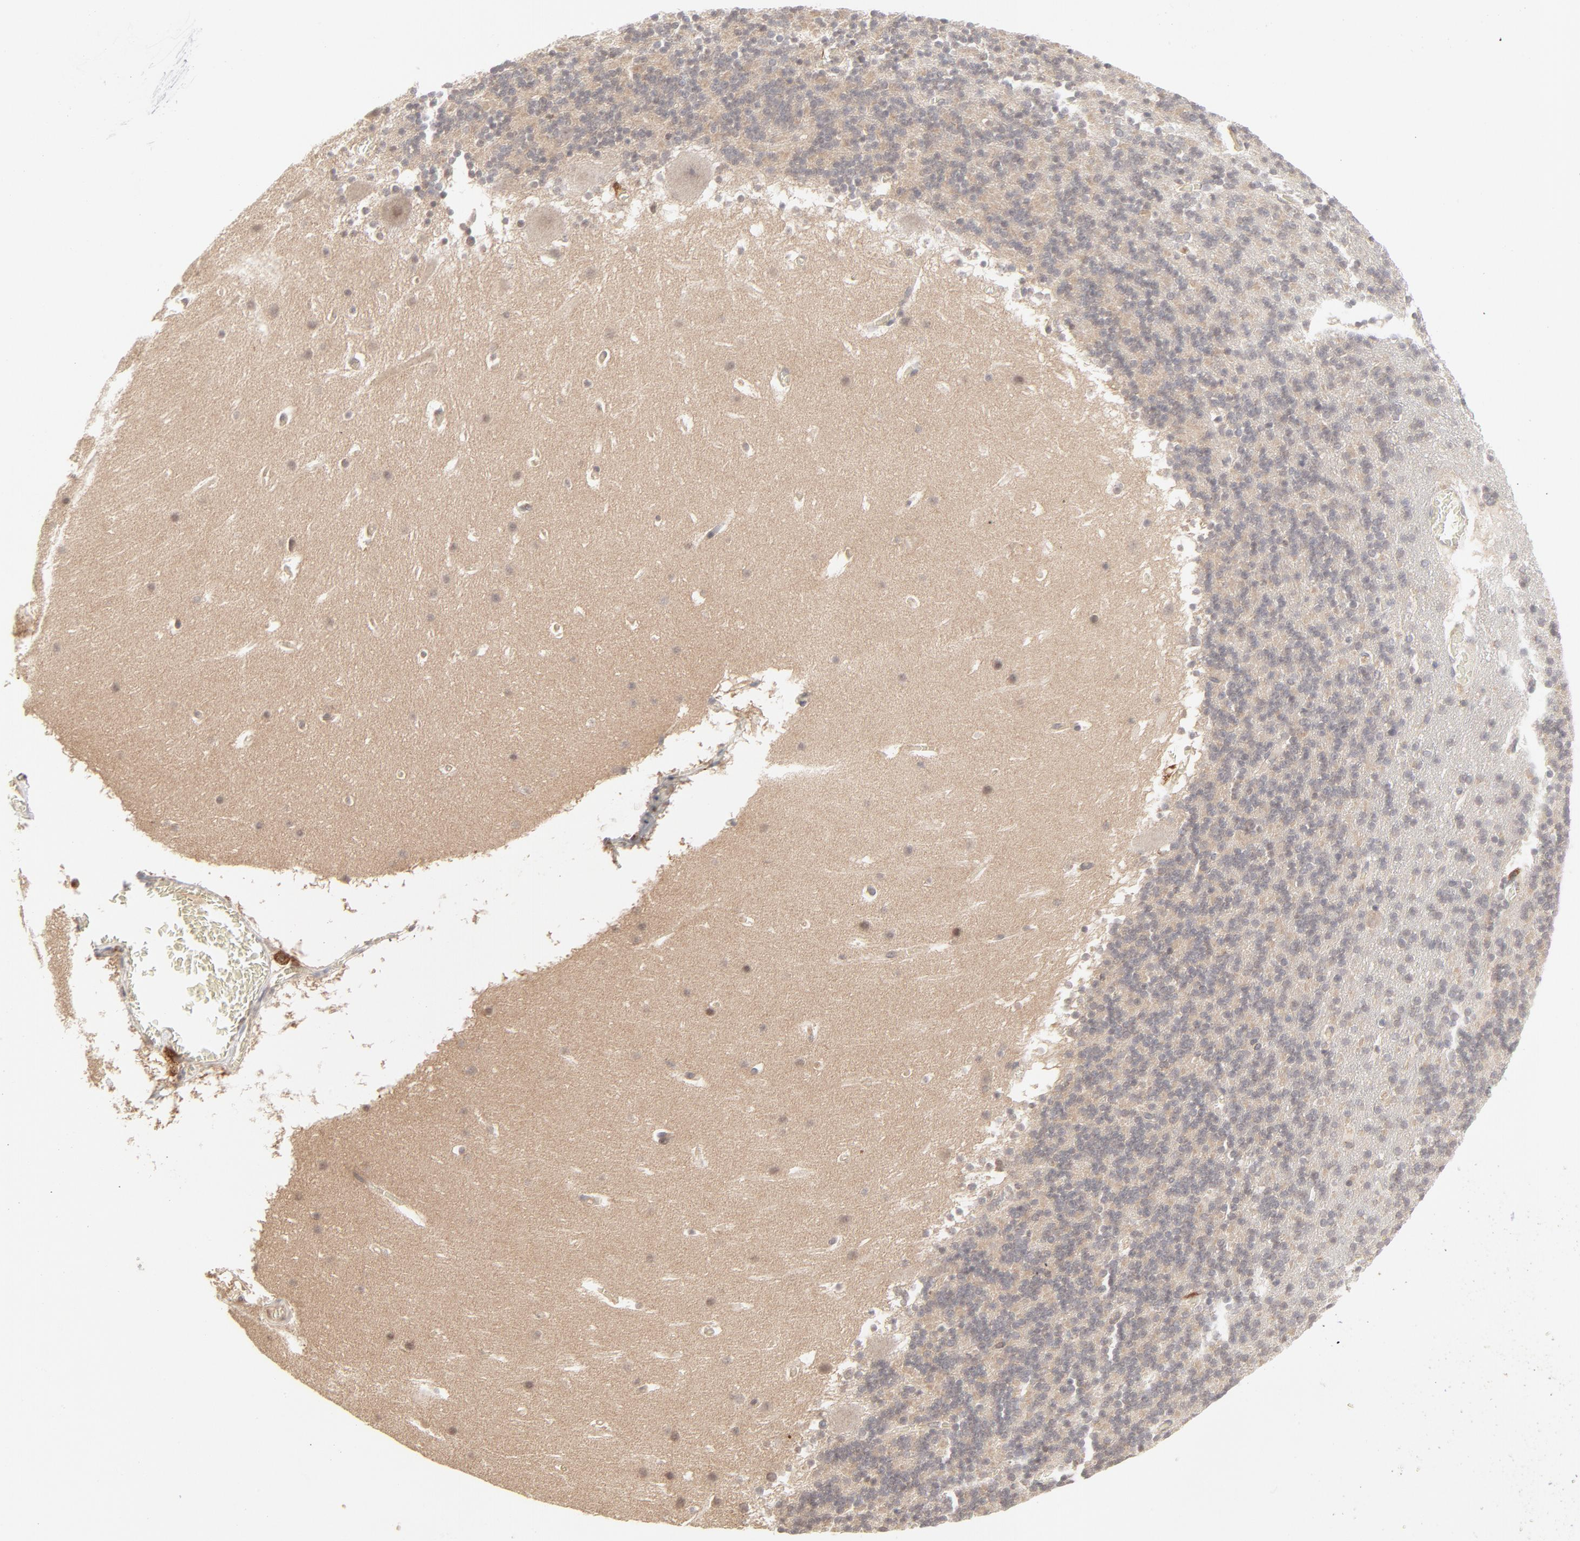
{"staining": {"intensity": "moderate", "quantity": ">75%", "location": "cytoplasmic/membranous"}, "tissue": "cerebellum", "cell_type": "Cells in granular layer", "image_type": "normal", "snomed": [{"axis": "morphology", "description": "Normal tissue, NOS"}, {"axis": "topography", "description": "Cerebellum"}], "caption": "Immunohistochemistry (IHC) of unremarkable human cerebellum shows medium levels of moderate cytoplasmic/membranous expression in about >75% of cells in granular layer. (brown staining indicates protein expression, while blue staining denotes nuclei).", "gene": "RAB5C", "patient": {"sex": "male", "age": 45}}